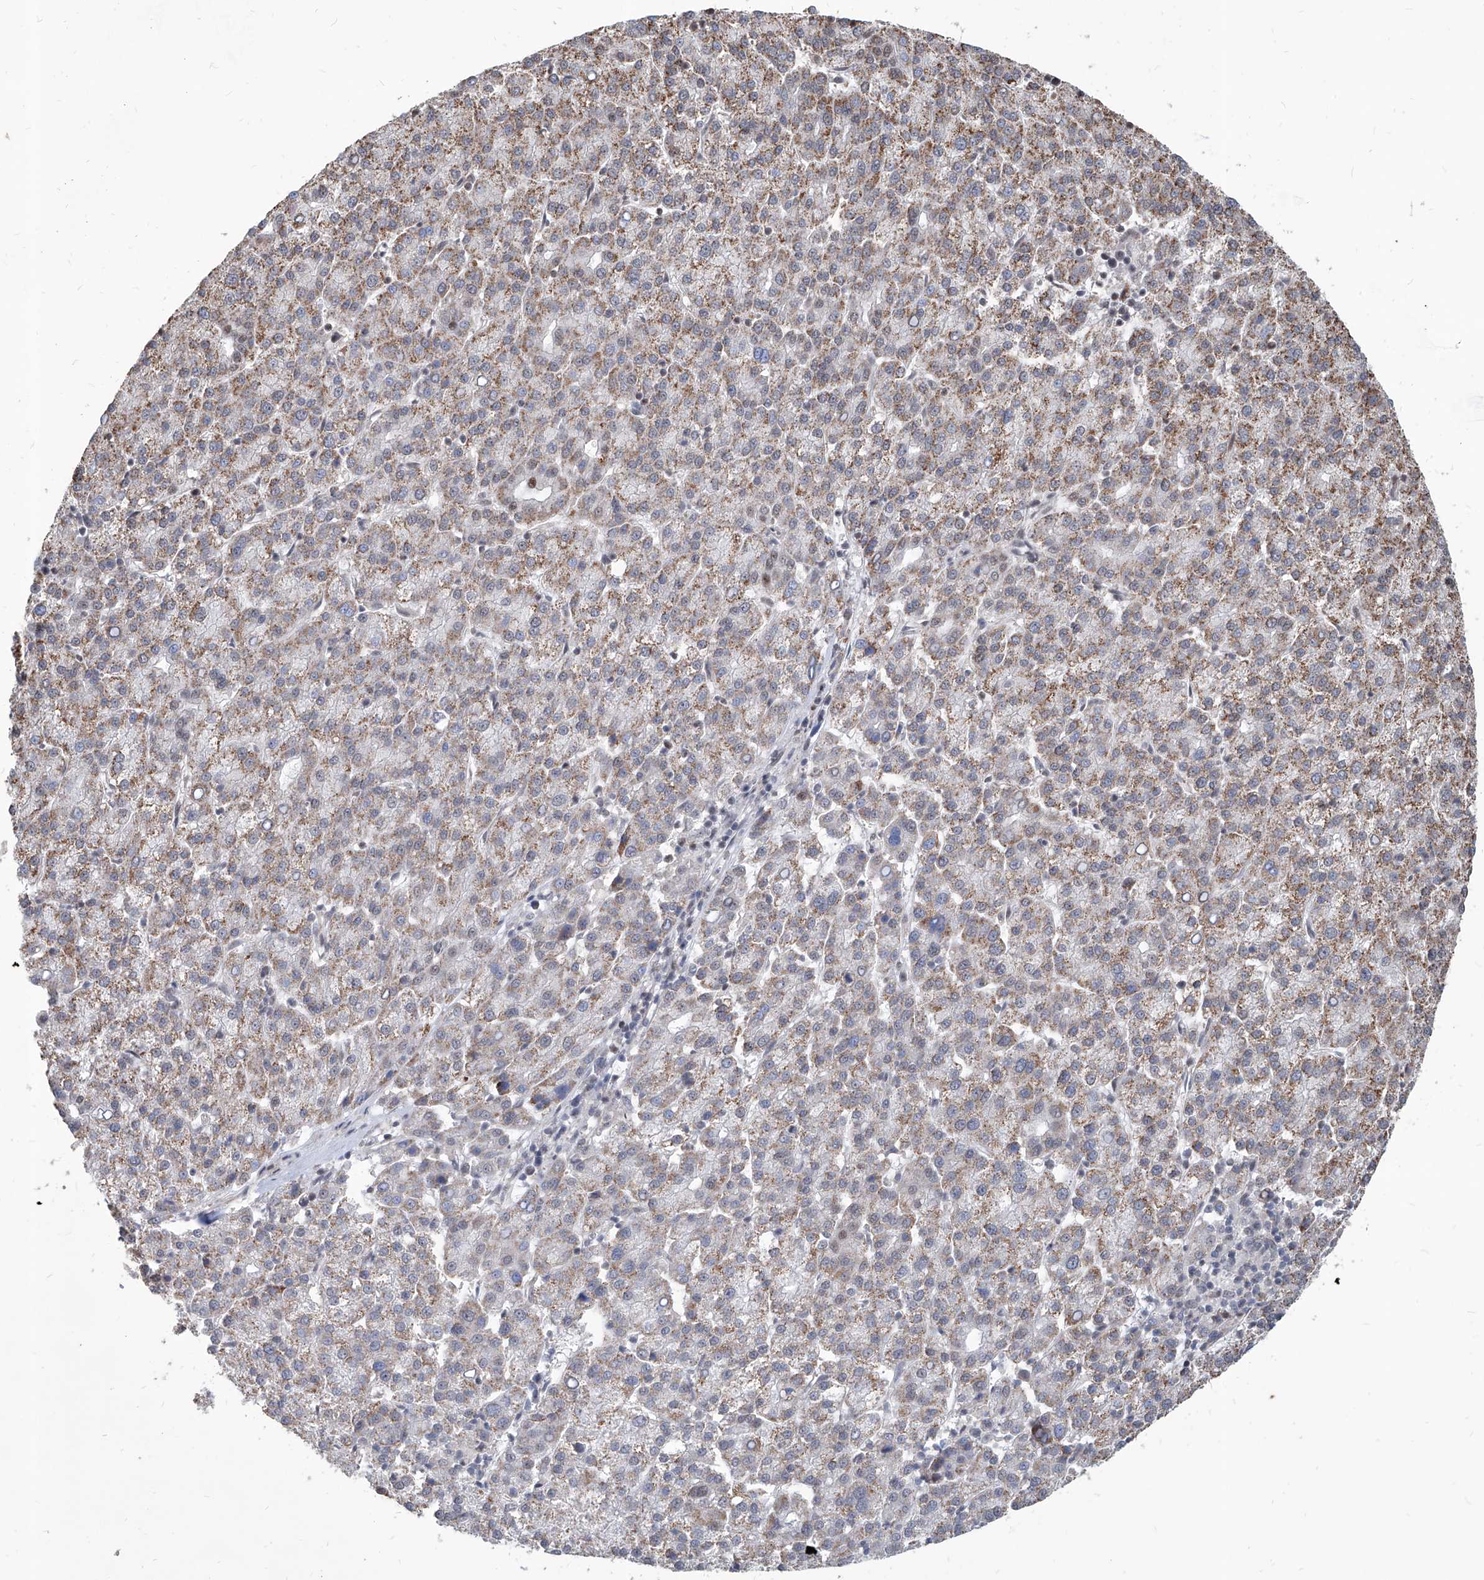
{"staining": {"intensity": "moderate", "quantity": ">75%", "location": "cytoplasmic/membranous"}, "tissue": "liver cancer", "cell_type": "Tumor cells", "image_type": "cancer", "snomed": [{"axis": "morphology", "description": "Carcinoma, Hepatocellular, NOS"}, {"axis": "topography", "description": "Liver"}], "caption": "Liver cancer was stained to show a protein in brown. There is medium levels of moderate cytoplasmic/membranous expression in approximately >75% of tumor cells.", "gene": "IRF2", "patient": {"sex": "female", "age": 58}}